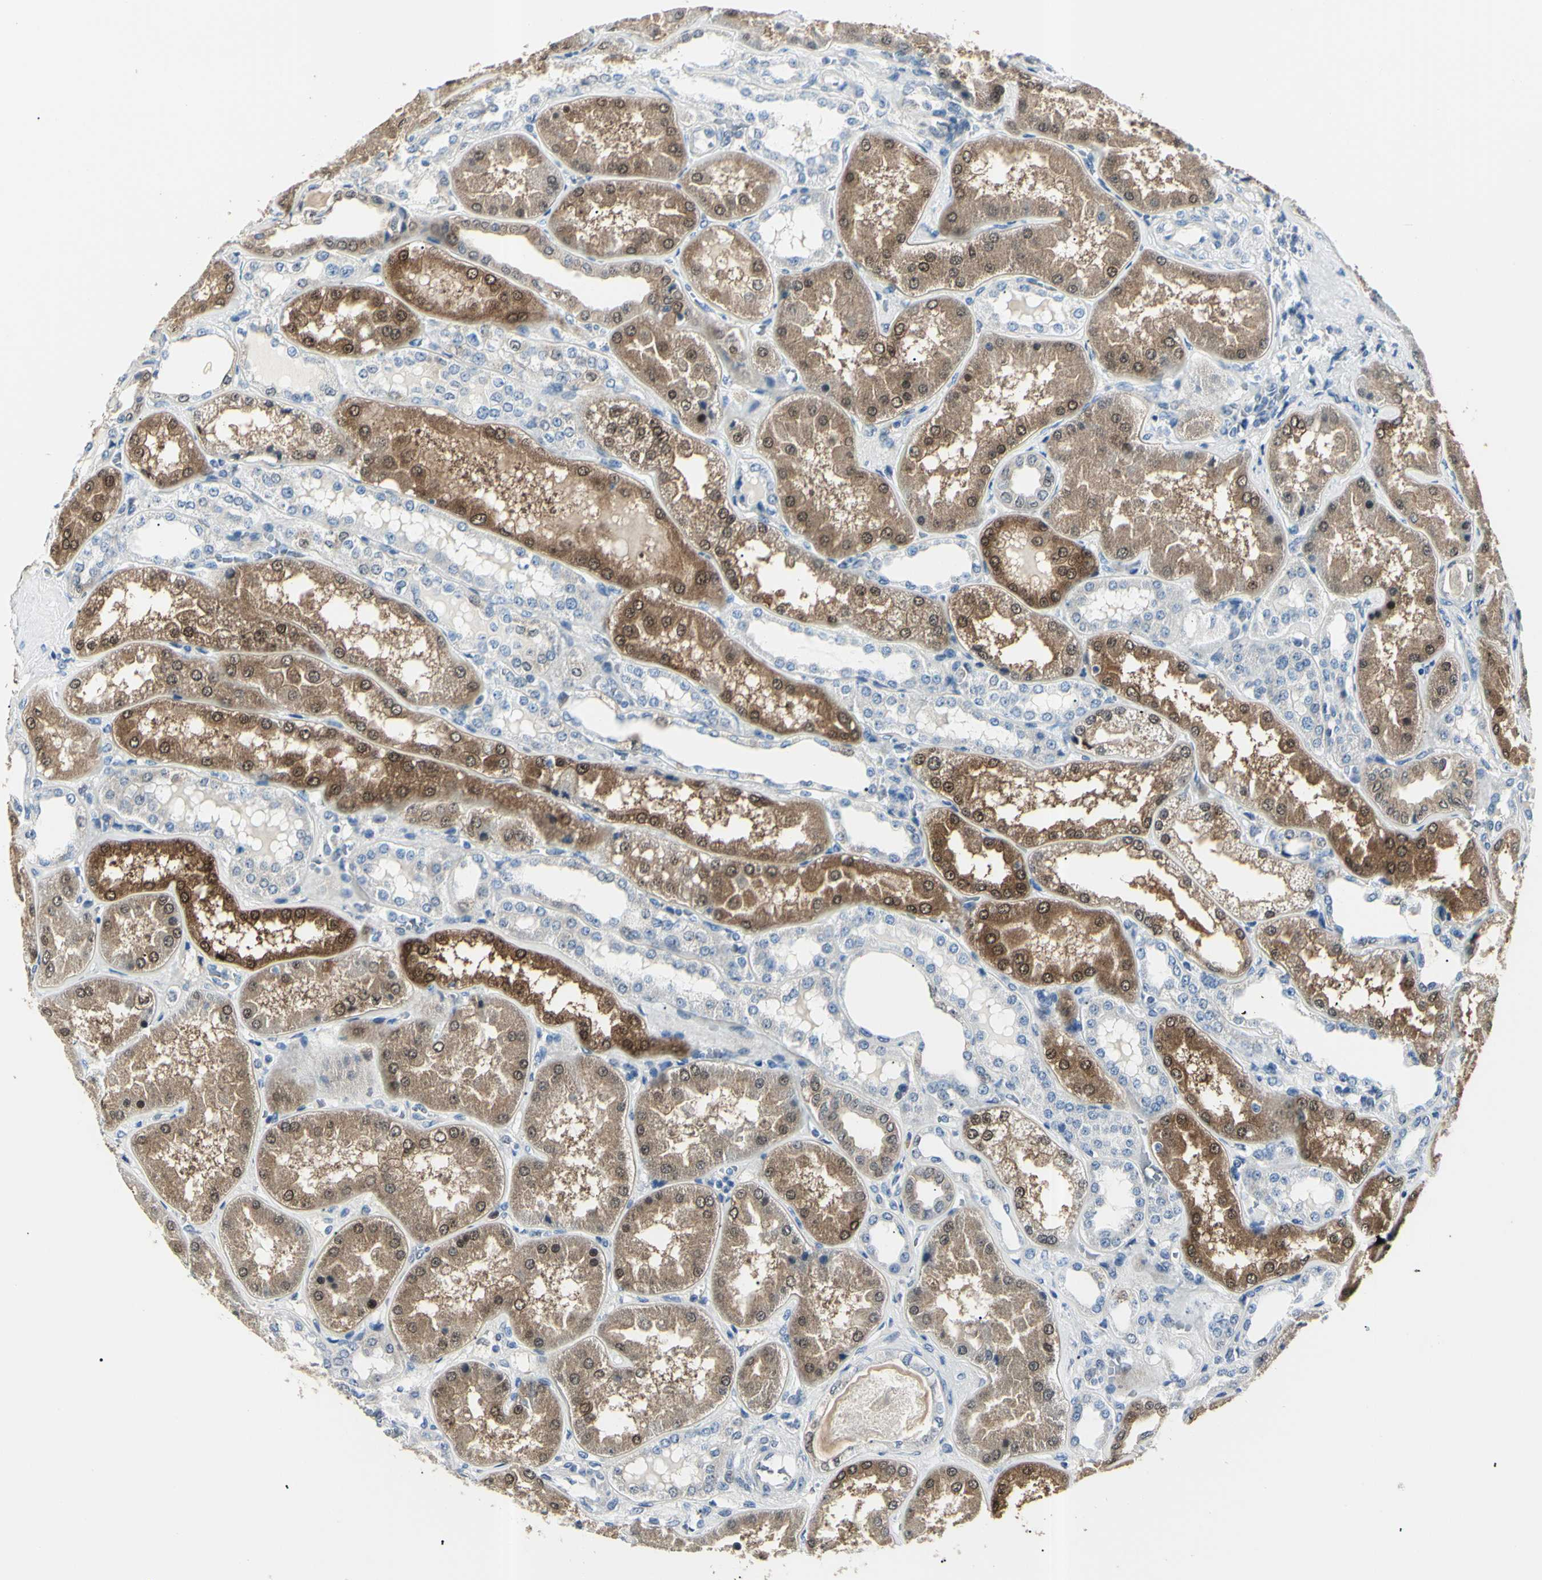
{"staining": {"intensity": "negative", "quantity": "none", "location": "none"}, "tissue": "kidney", "cell_type": "Cells in glomeruli", "image_type": "normal", "snomed": [{"axis": "morphology", "description": "Normal tissue, NOS"}, {"axis": "topography", "description": "Kidney"}], "caption": "Kidney stained for a protein using IHC exhibits no positivity cells in glomeruli.", "gene": "AKR1C3", "patient": {"sex": "female", "age": 56}}